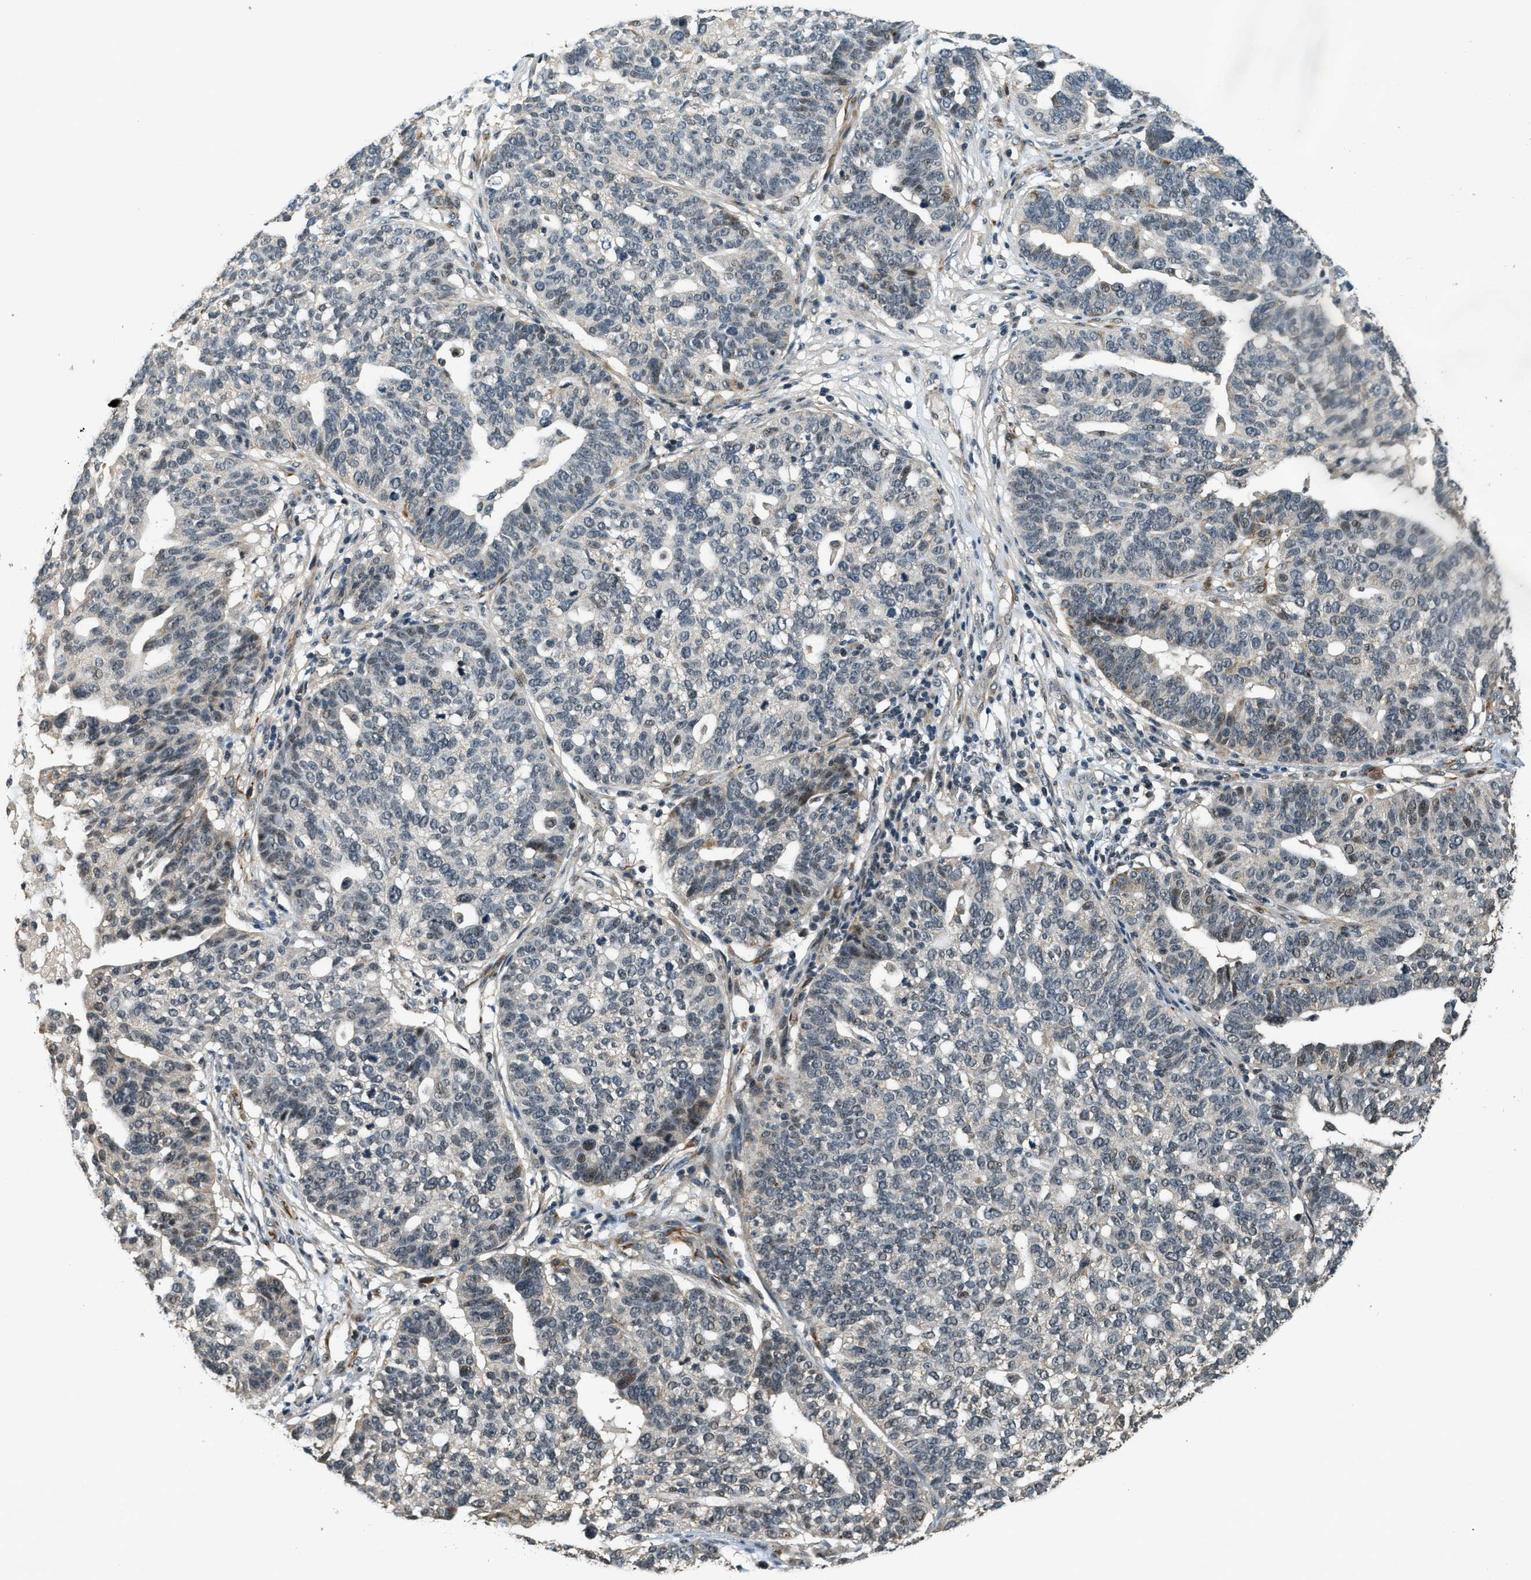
{"staining": {"intensity": "weak", "quantity": "<25%", "location": "nuclear"}, "tissue": "ovarian cancer", "cell_type": "Tumor cells", "image_type": "cancer", "snomed": [{"axis": "morphology", "description": "Cystadenocarcinoma, serous, NOS"}, {"axis": "topography", "description": "Ovary"}], "caption": "This is an immunohistochemistry (IHC) histopathology image of ovarian cancer. There is no positivity in tumor cells.", "gene": "MED21", "patient": {"sex": "female", "age": 59}}